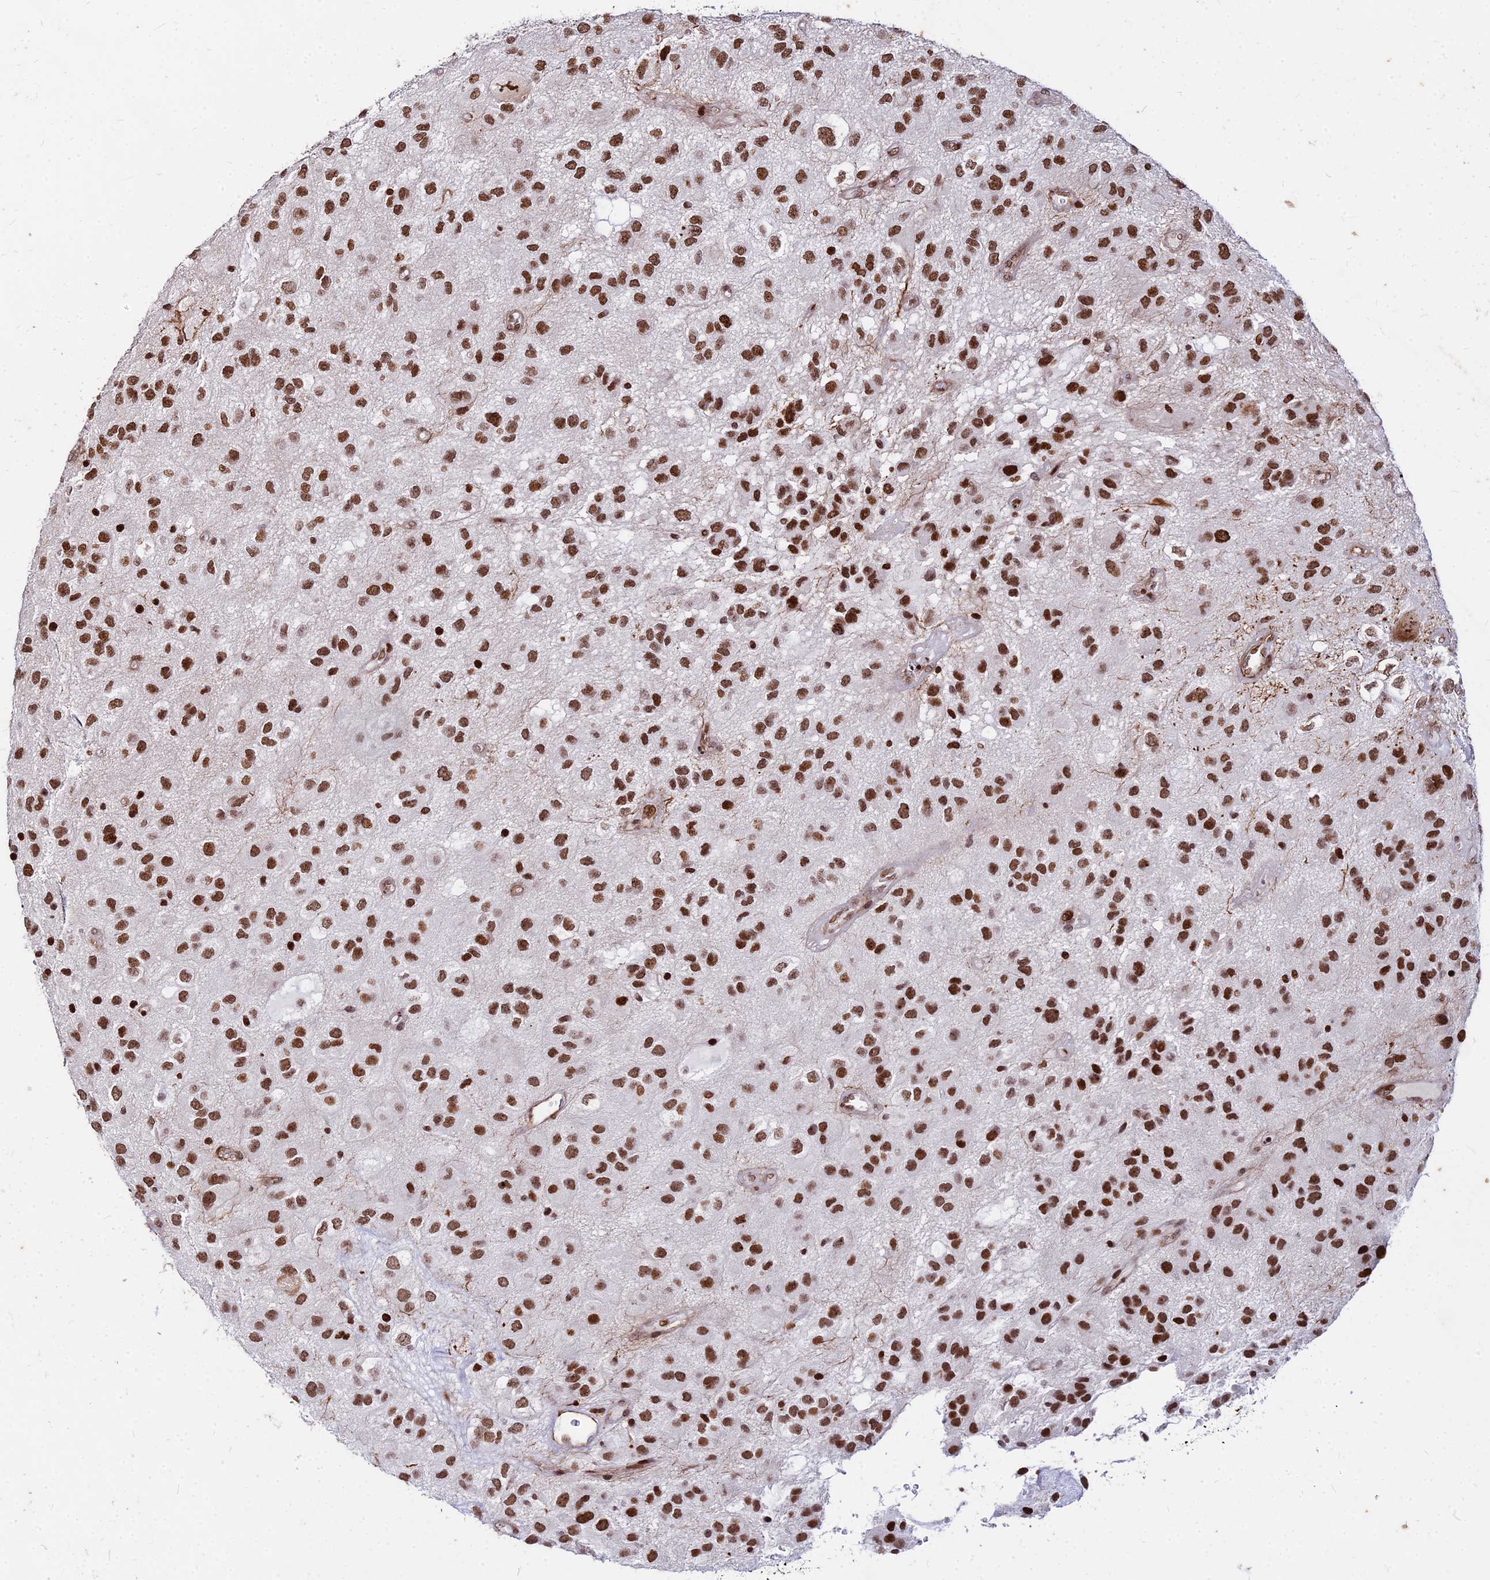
{"staining": {"intensity": "strong", "quantity": ">75%", "location": "nuclear"}, "tissue": "glioma", "cell_type": "Tumor cells", "image_type": "cancer", "snomed": [{"axis": "morphology", "description": "Glioma, malignant, Low grade"}, {"axis": "topography", "description": "Brain"}], "caption": "Protein staining of glioma tissue demonstrates strong nuclear expression in approximately >75% of tumor cells.", "gene": "NYAP2", "patient": {"sex": "male", "age": 66}}